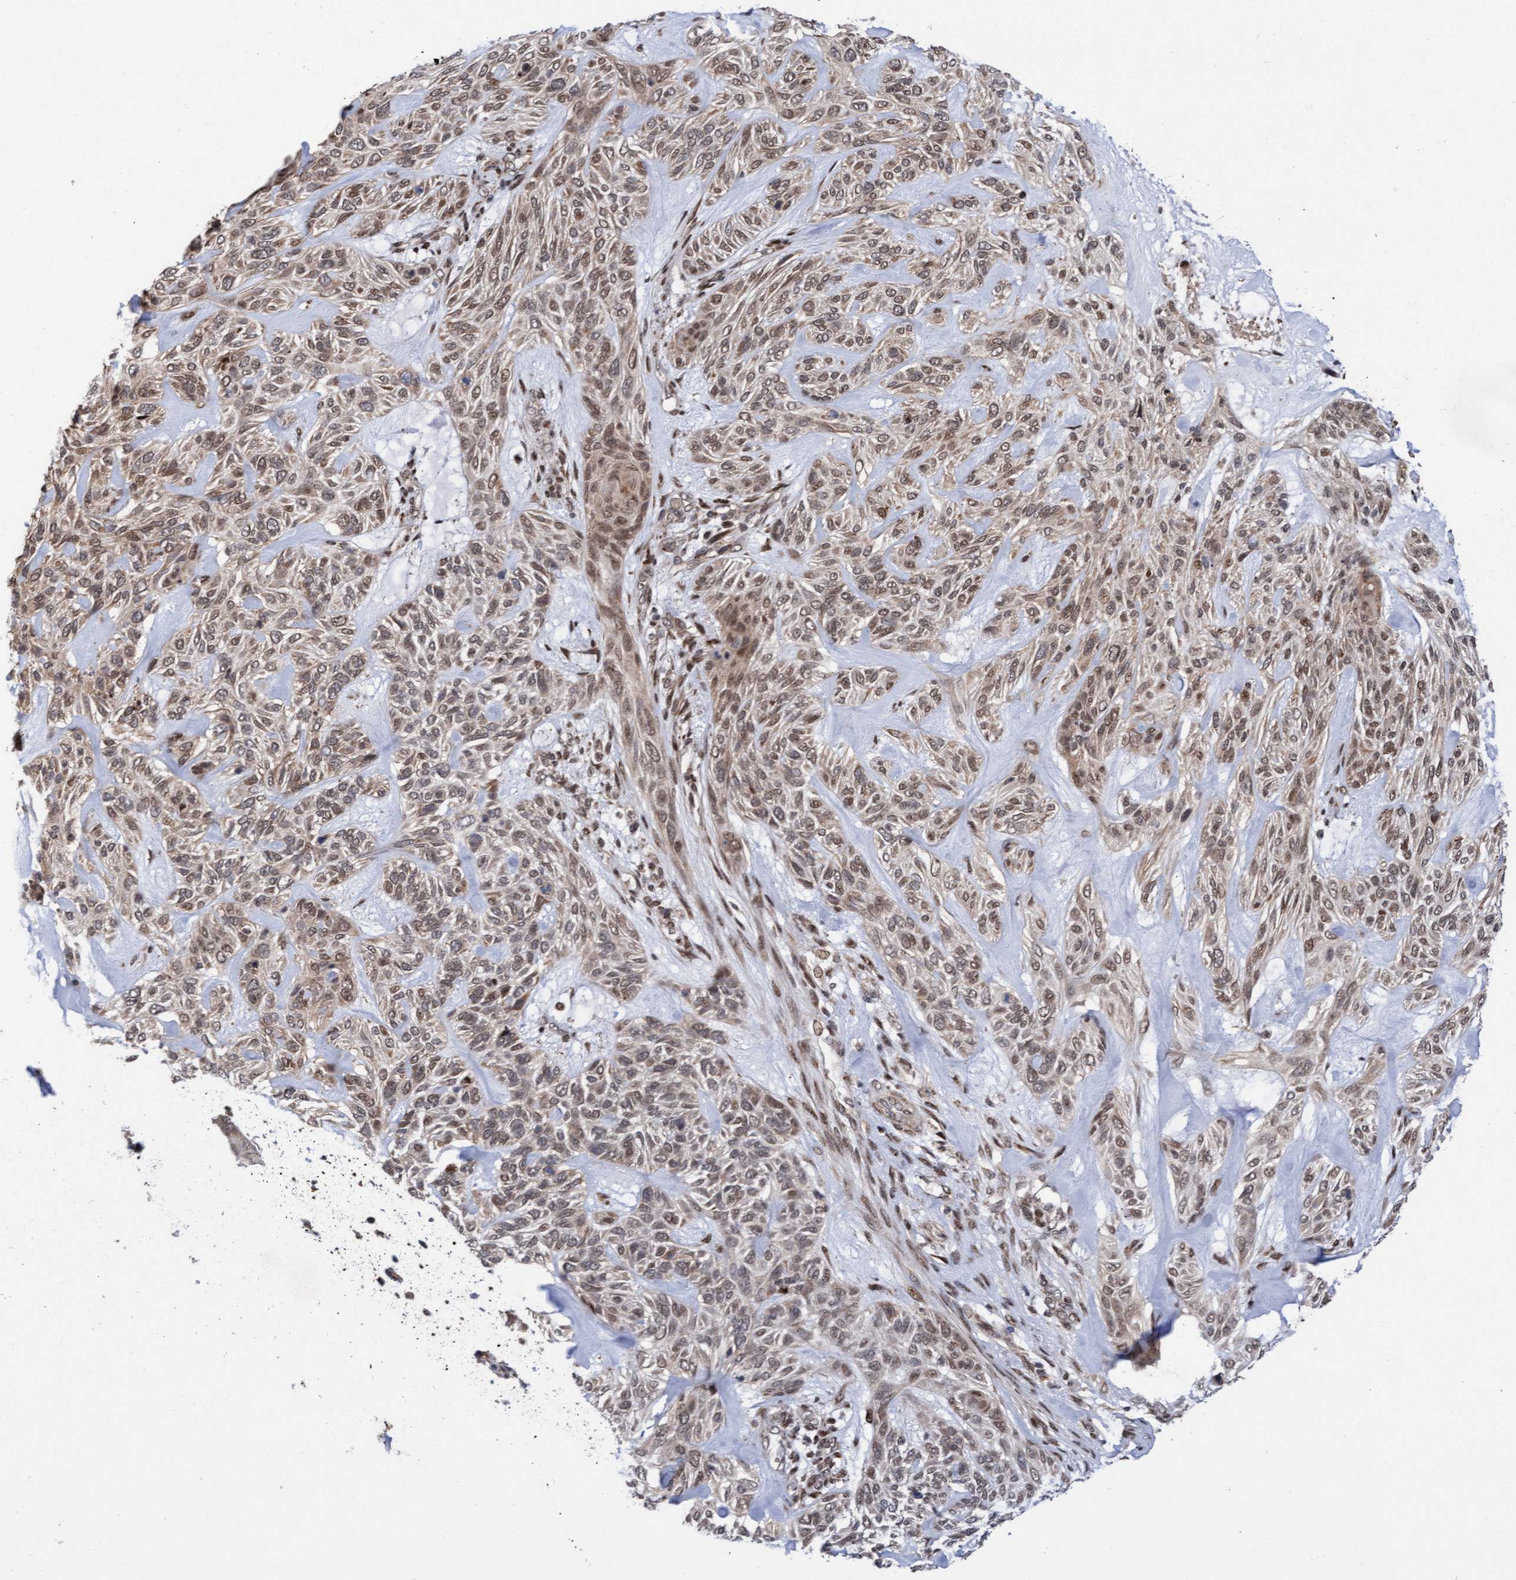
{"staining": {"intensity": "weak", "quantity": ">75%", "location": "cytoplasmic/membranous,nuclear"}, "tissue": "skin cancer", "cell_type": "Tumor cells", "image_type": "cancer", "snomed": [{"axis": "morphology", "description": "Basal cell carcinoma"}, {"axis": "topography", "description": "Skin"}], "caption": "Immunohistochemistry (IHC) micrograph of skin cancer stained for a protein (brown), which demonstrates low levels of weak cytoplasmic/membranous and nuclear staining in approximately >75% of tumor cells.", "gene": "TANC2", "patient": {"sex": "male", "age": 55}}